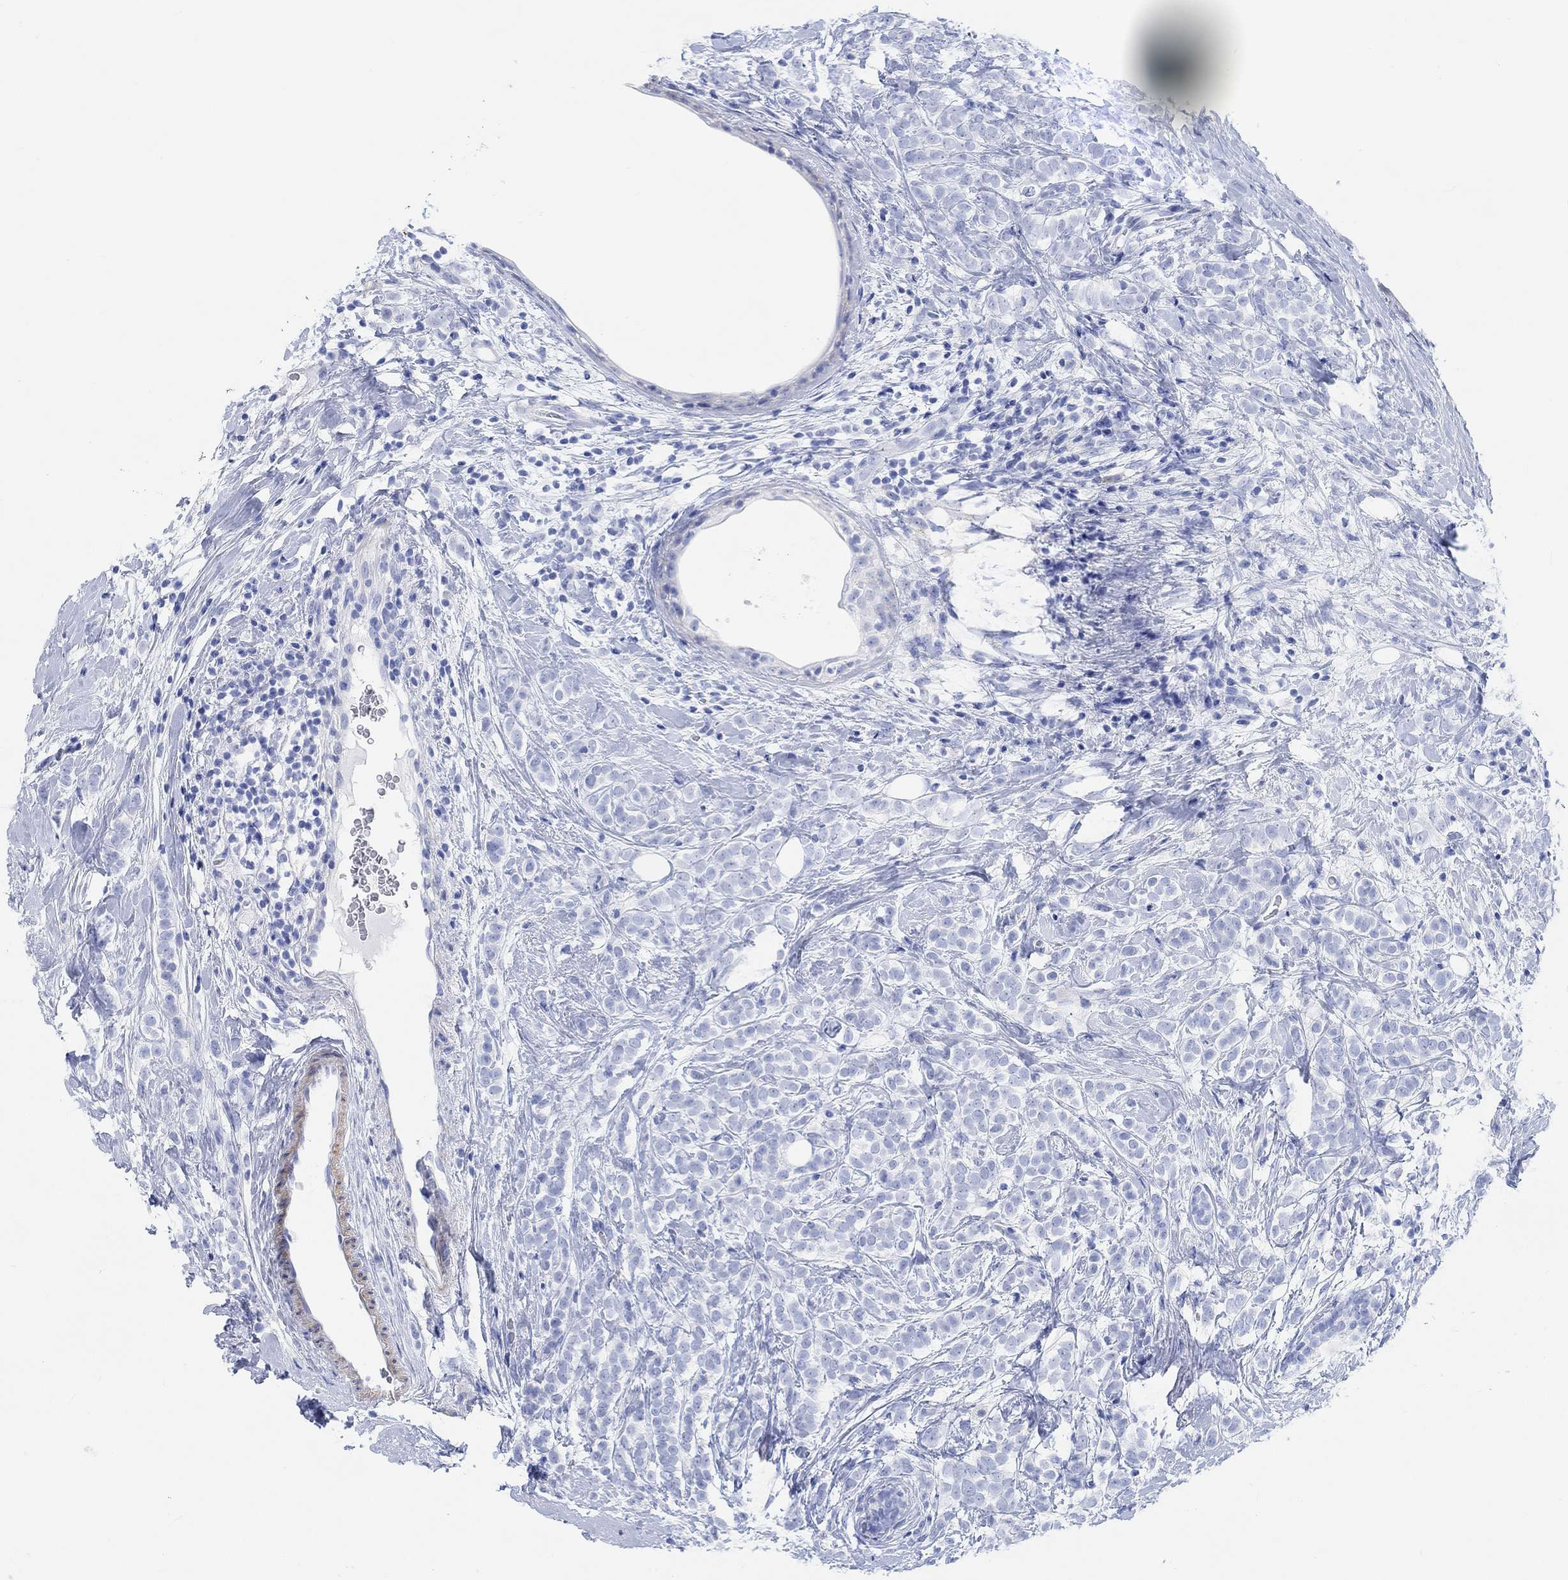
{"staining": {"intensity": "negative", "quantity": "none", "location": "none"}, "tissue": "breast cancer", "cell_type": "Tumor cells", "image_type": "cancer", "snomed": [{"axis": "morphology", "description": "Lobular carcinoma"}, {"axis": "topography", "description": "Breast"}], "caption": "The immunohistochemistry (IHC) histopathology image has no significant staining in tumor cells of breast cancer (lobular carcinoma) tissue.", "gene": "ANKRD33", "patient": {"sex": "female", "age": 49}}